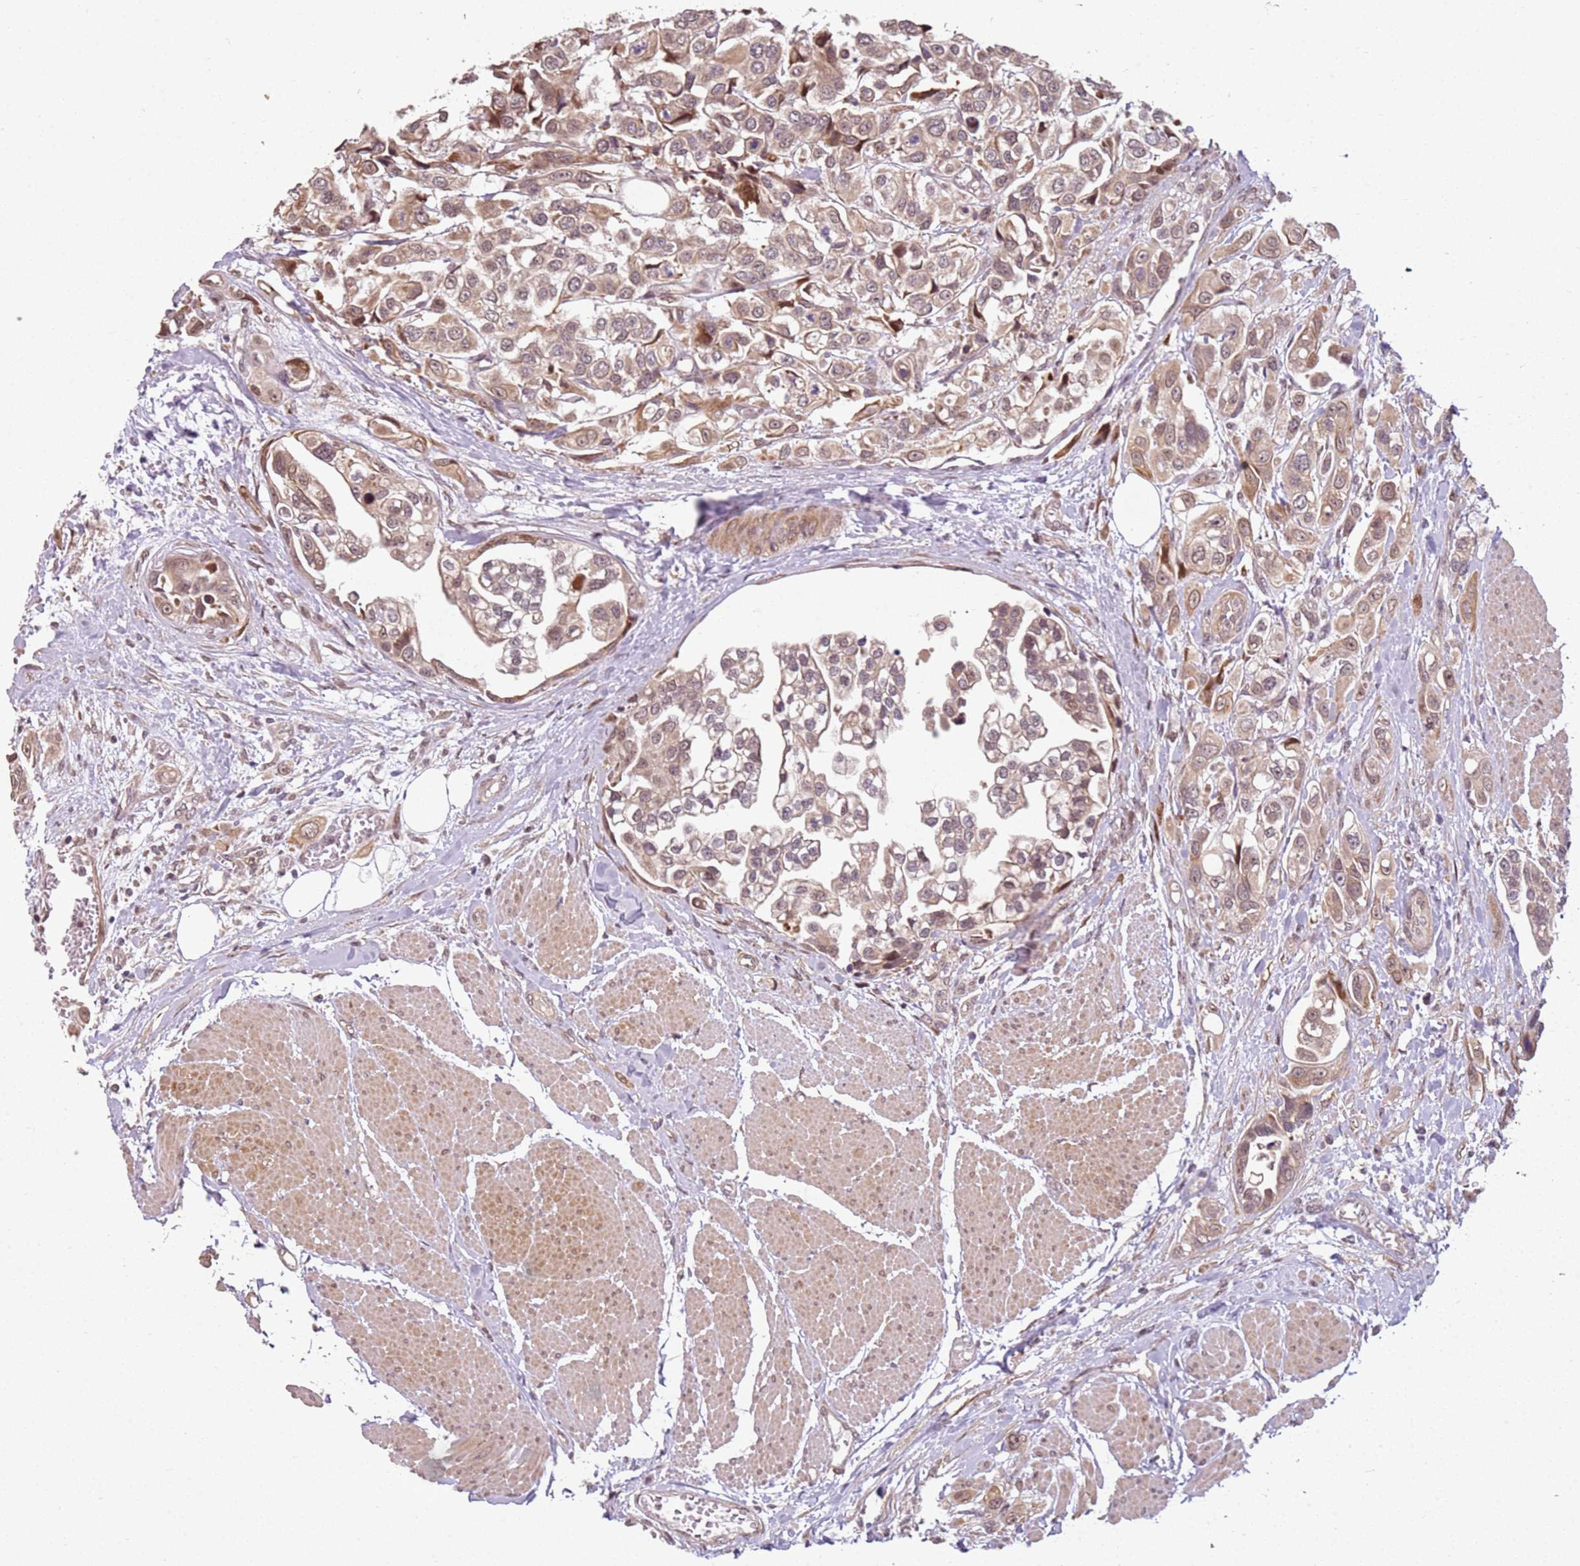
{"staining": {"intensity": "moderate", "quantity": ">75%", "location": "cytoplasmic/membranous,nuclear"}, "tissue": "urothelial cancer", "cell_type": "Tumor cells", "image_type": "cancer", "snomed": [{"axis": "morphology", "description": "Urothelial carcinoma, High grade"}, {"axis": "topography", "description": "Urinary bladder"}], "caption": "Protein staining shows moderate cytoplasmic/membranous and nuclear positivity in about >75% of tumor cells in urothelial cancer.", "gene": "CHURC1", "patient": {"sex": "male", "age": 67}}